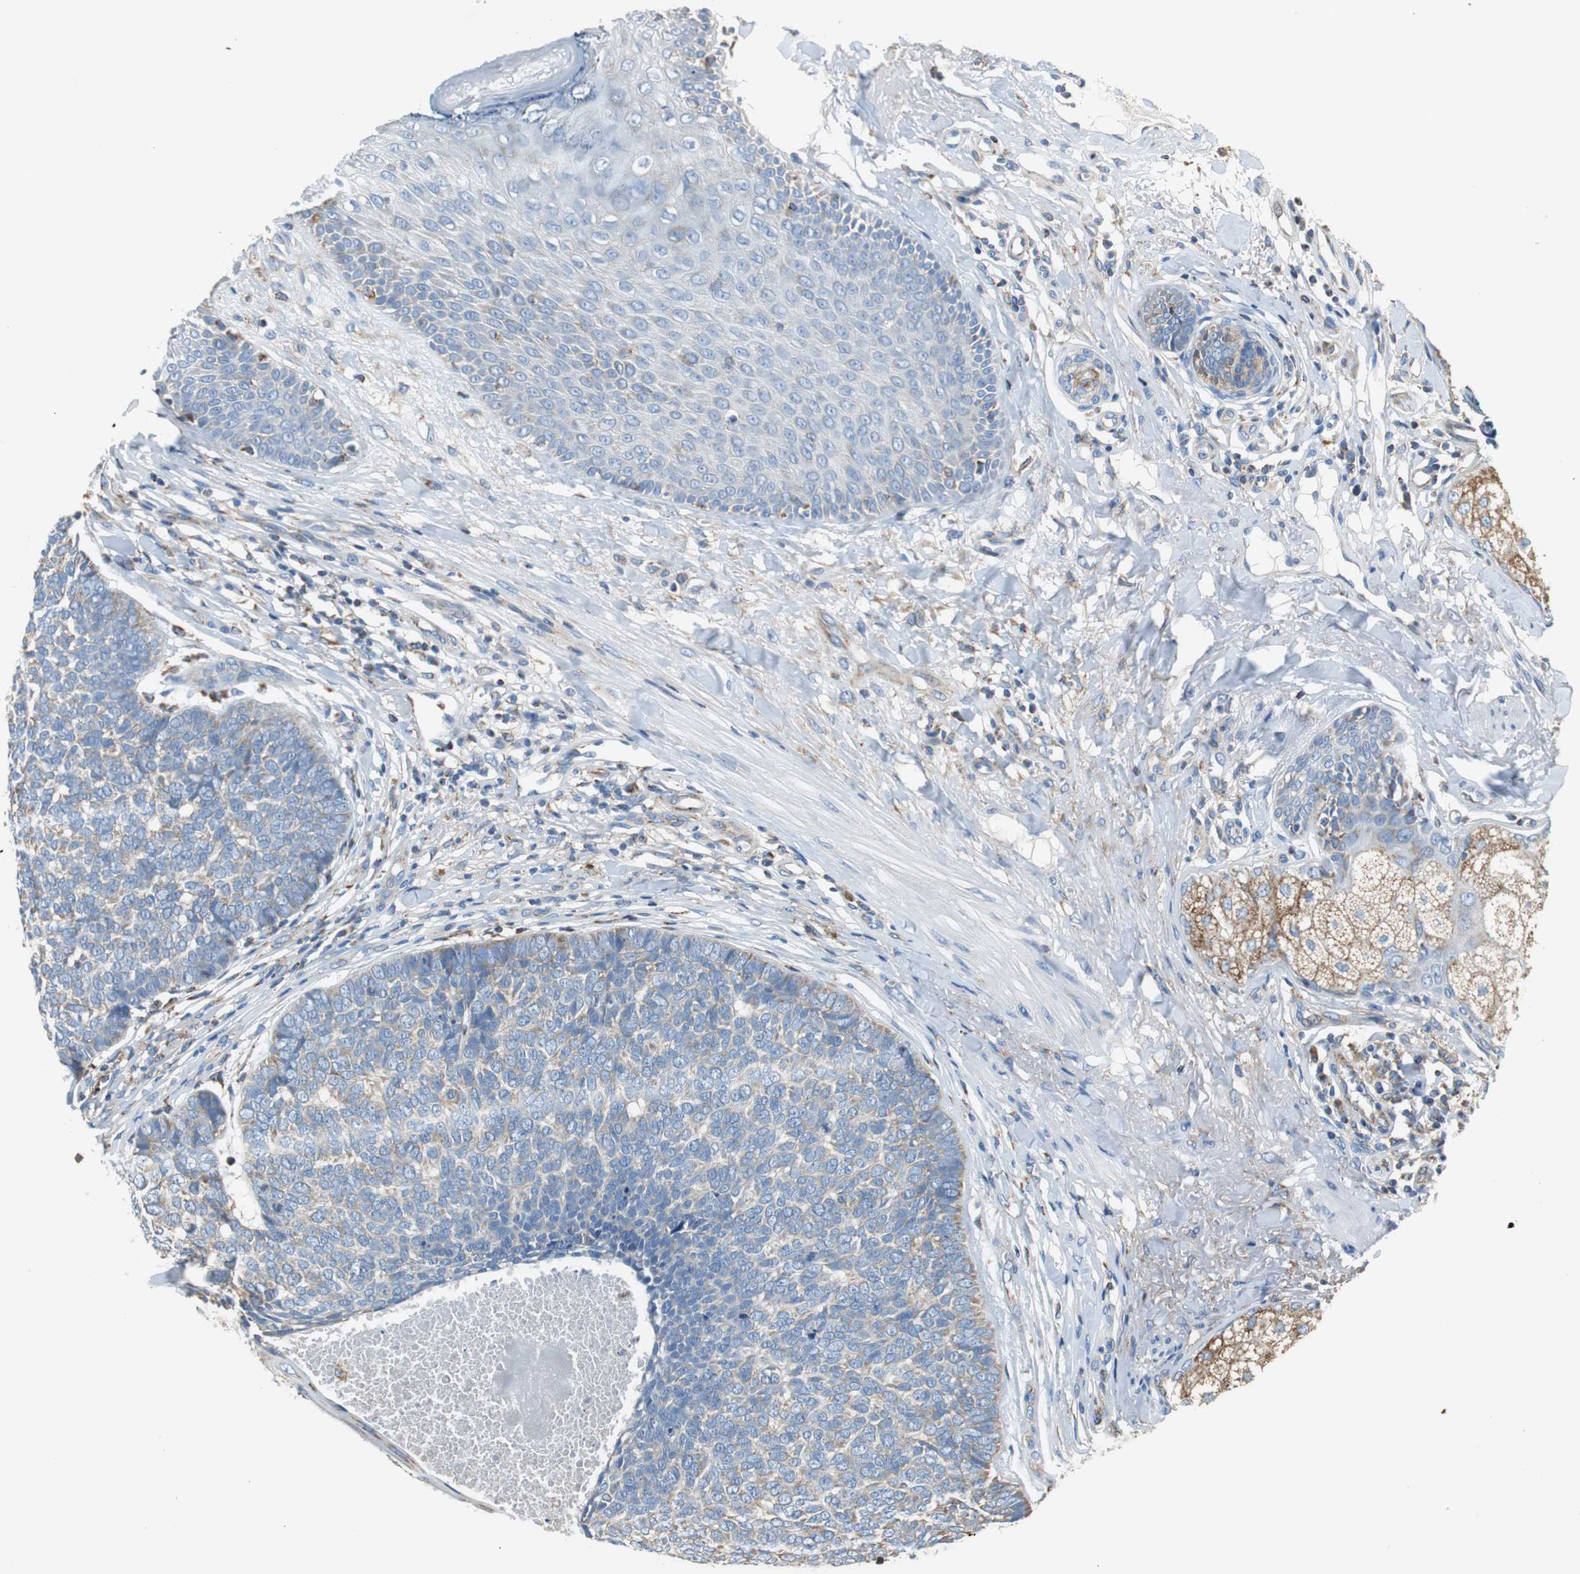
{"staining": {"intensity": "moderate", "quantity": "<25%", "location": "cytoplasmic/membranous"}, "tissue": "skin cancer", "cell_type": "Tumor cells", "image_type": "cancer", "snomed": [{"axis": "morphology", "description": "Basal cell carcinoma"}, {"axis": "topography", "description": "Skin"}], "caption": "A photomicrograph of skin cancer (basal cell carcinoma) stained for a protein displays moderate cytoplasmic/membranous brown staining in tumor cells. The staining is performed using DAB (3,3'-diaminobenzidine) brown chromogen to label protein expression. The nuclei are counter-stained blue using hematoxylin.", "gene": "GSTK1", "patient": {"sex": "male", "age": 84}}